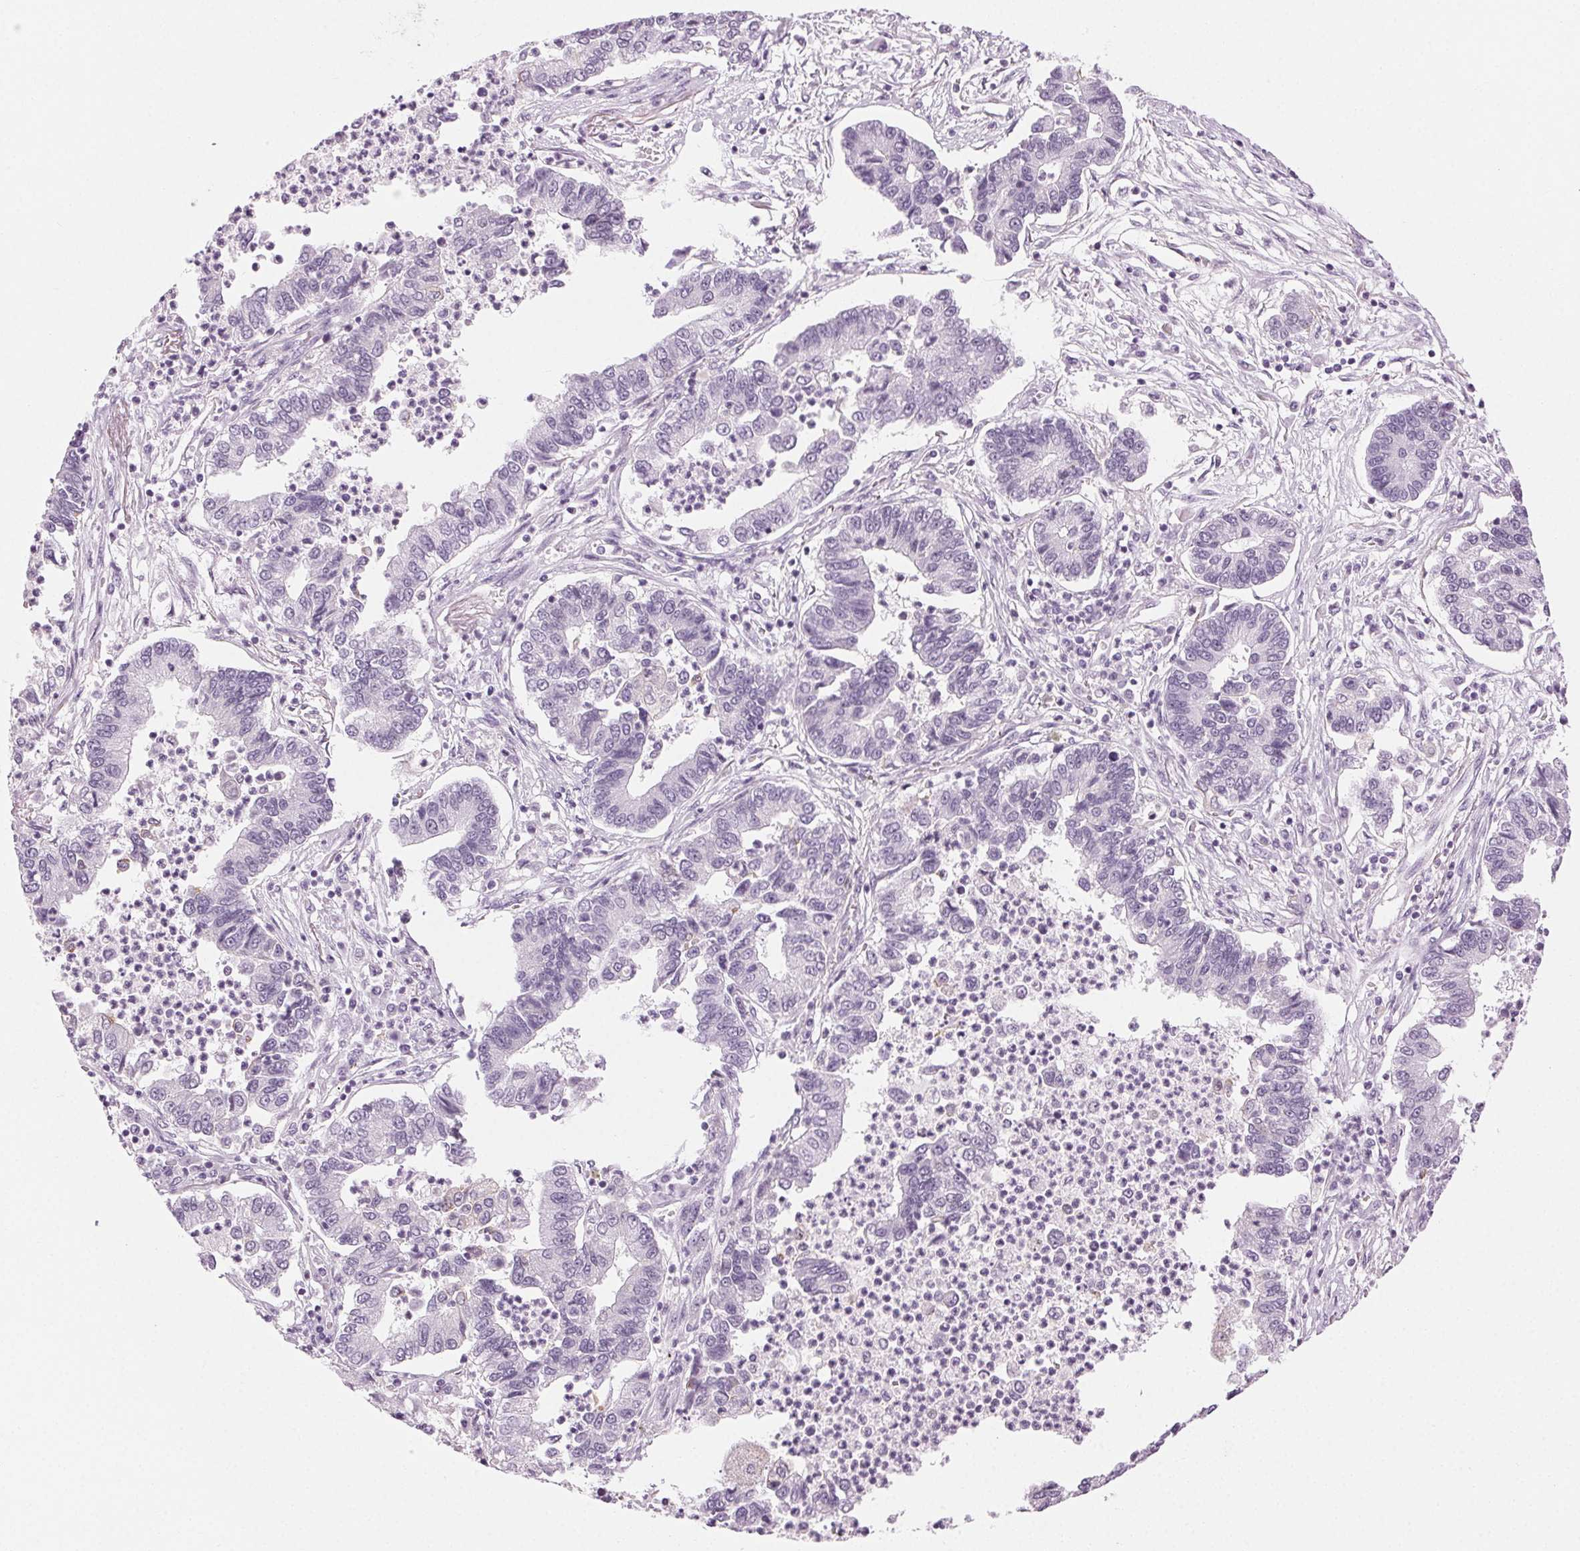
{"staining": {"intensity": "negative", "quantity": "none", "location": "none"}, "tissue": "lung cancer", "cell_type": "Tumor cells", "image_type": "cancer", "snomed": [{"axis": "morphology", "description": "Adenocarcinoma, NOS"}, {"axis": "topography", "description": "Lung"}], "caption": "This photomicrograph is of lung cancer stained with immunohistochemistry (IHC) to label a protein in brown with the nuclei are counter-stained blue. There is no positivity in tumor cells.", "gene": "AIF1L", "patient": {"sex": "female", "age": 57}}